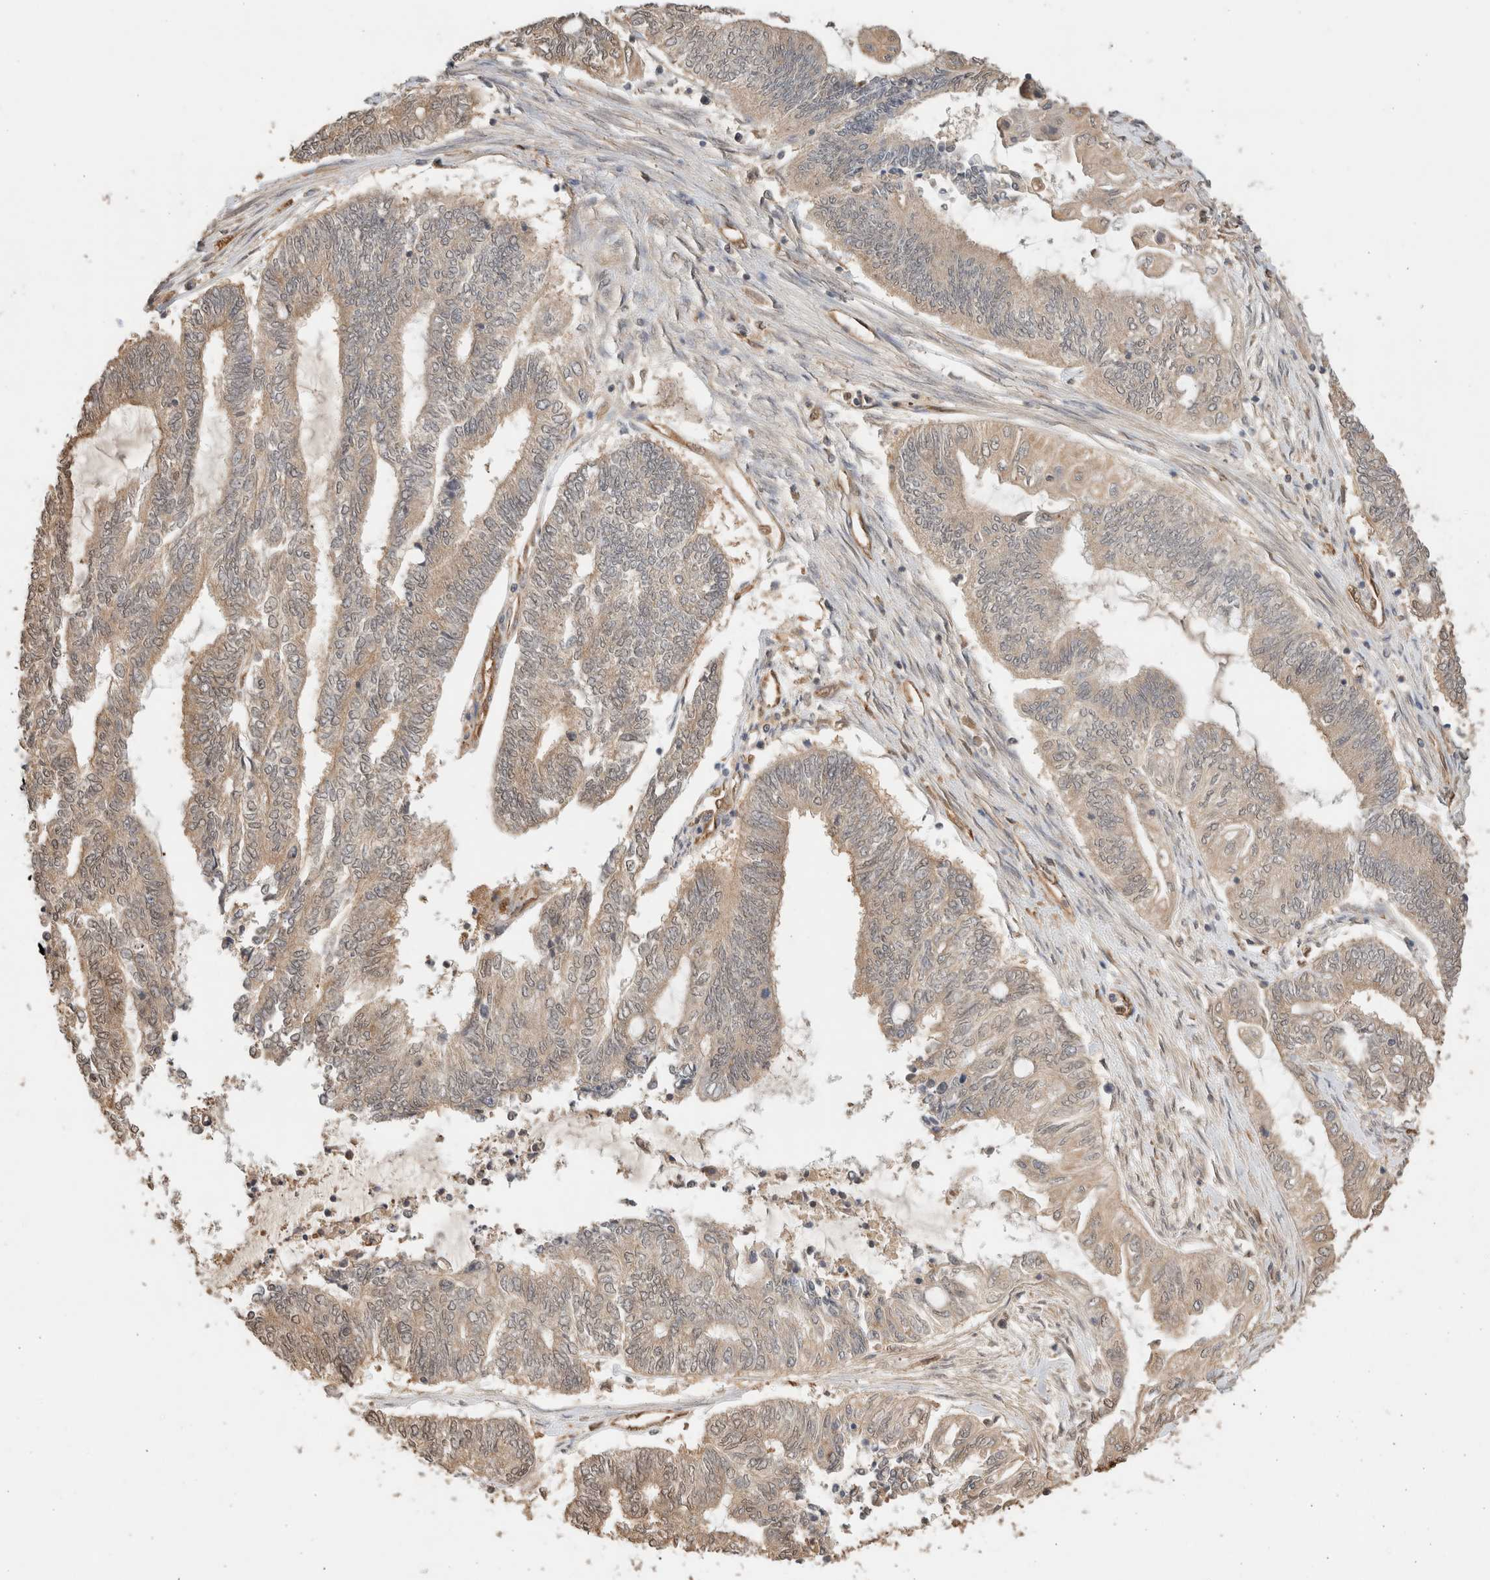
{"staining": {"intensity": "weak", "quantity": ">75%", "location": "cytoplasmic/membranous"}, "tissue": "endometrial cancer", "cell_type": "Tumor cells", "image_type": "cancer", "snomed": [{"axis": "morphology", "description": "Adenocarcinoma, NOS"}, {"axis": "topography", "description": "Uterus"}, {"axis": "topography", "description": "Endometrium"}], "caption": "Tumor cells reveal low levels of weak cytoplasmic/membranous positivity in about >75% of cells in adenocarcinoma (endometrial).", "gene": "YWHAH", "patient": {"sex": "female", "age": 70}}